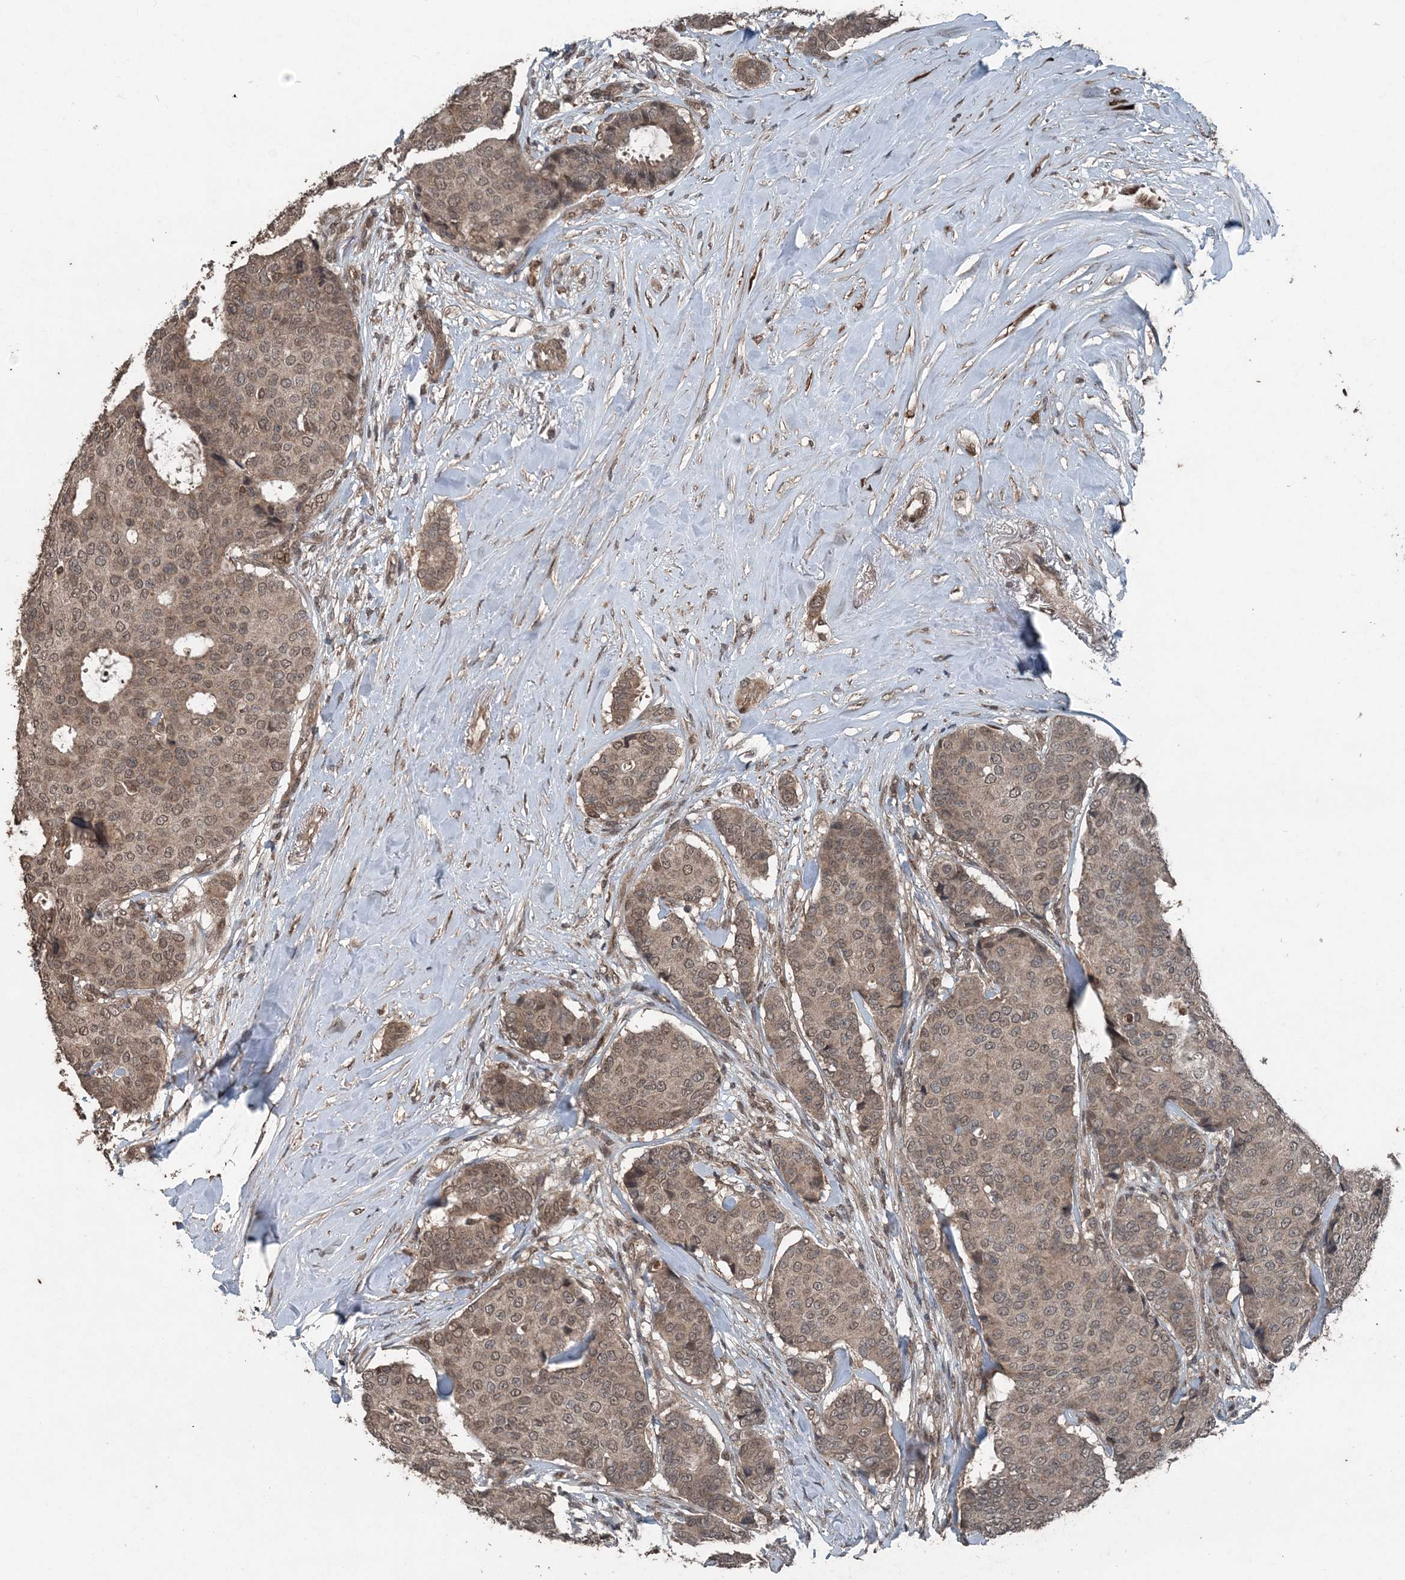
{"staining": {"intensity": "moderate", "quantity": ">75%", "location": "cytoplasmic/membranous,nuclear"}, "tissue": "breast cancer", "cell_type": "Tumor cells", "image_type": "cancer", "snomed": [{"axis": "morphology", "description": "Duct carcinoma"}, {"axis": "topography", "description": "Breast"}], "caption": "A medium amount of moderate cytoplasmic/membranous and nuclear positivity is seen in about >75% of tumor cells in invasive ductal carcinoma (breast) tissue. (Brightfield microscopy of DAB IHC at high magnification).", "gene": "CFL1", "patient": {"sex": "female", "age": 75}}